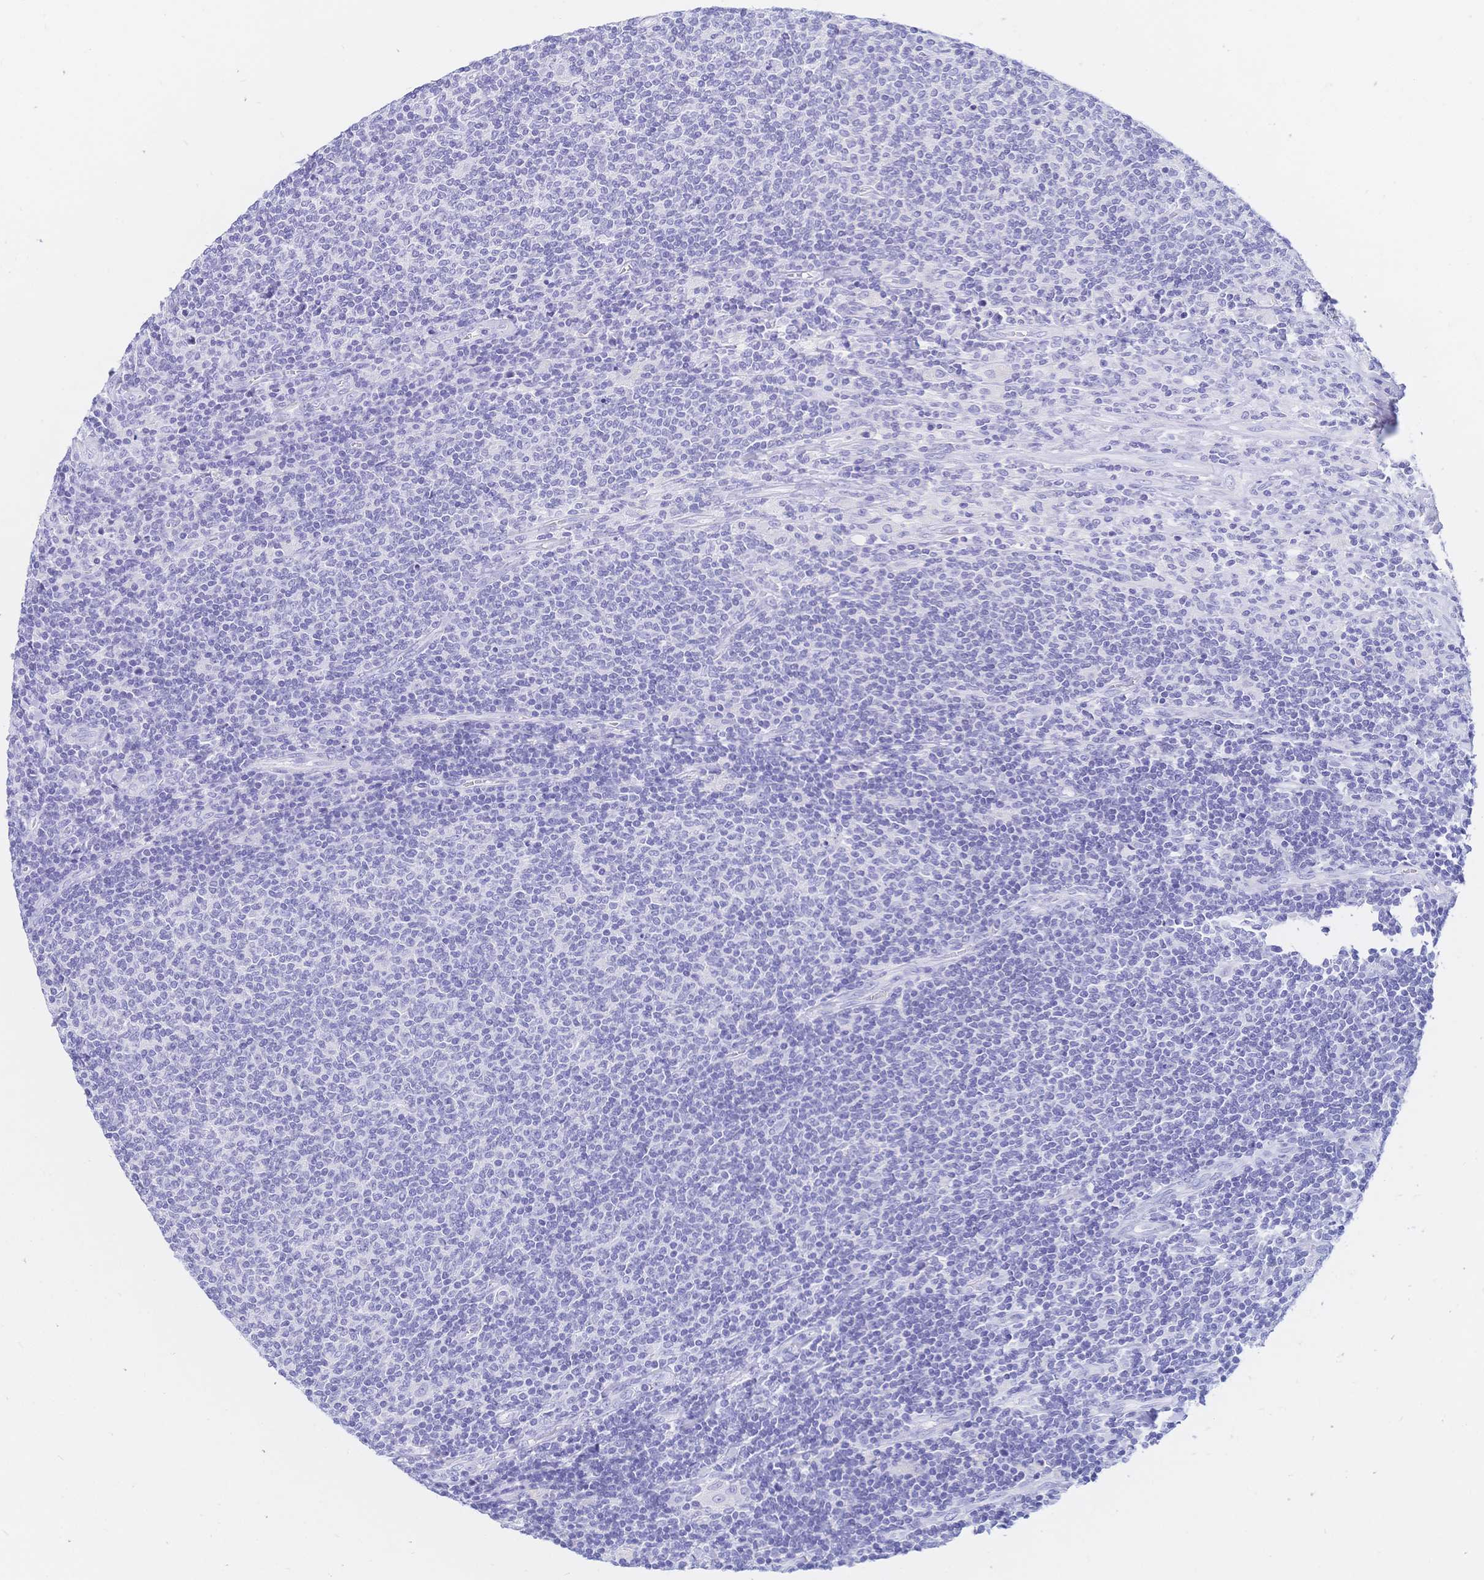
{"staining": {"intensity": "negative", "quantity": "none", "location": "none"}, "tissue": "lymphoma", "cell_type": "Tumor cells", "image_type": "cancer", "snomed": [{"axis": "morphology", "description": "Malignant lymphoma, non-Hodgkin's type, Low grade"}, {"axis": "topography", "description": "Lymph node"}], "caption": "Immunohistochemical staining of human low-grade malignant lymphoma, non-Hodgkin's type shows no significant expression in tumor cells.", "gene": "MEP1B", "patient": {"sex": "male", "age": 52}}